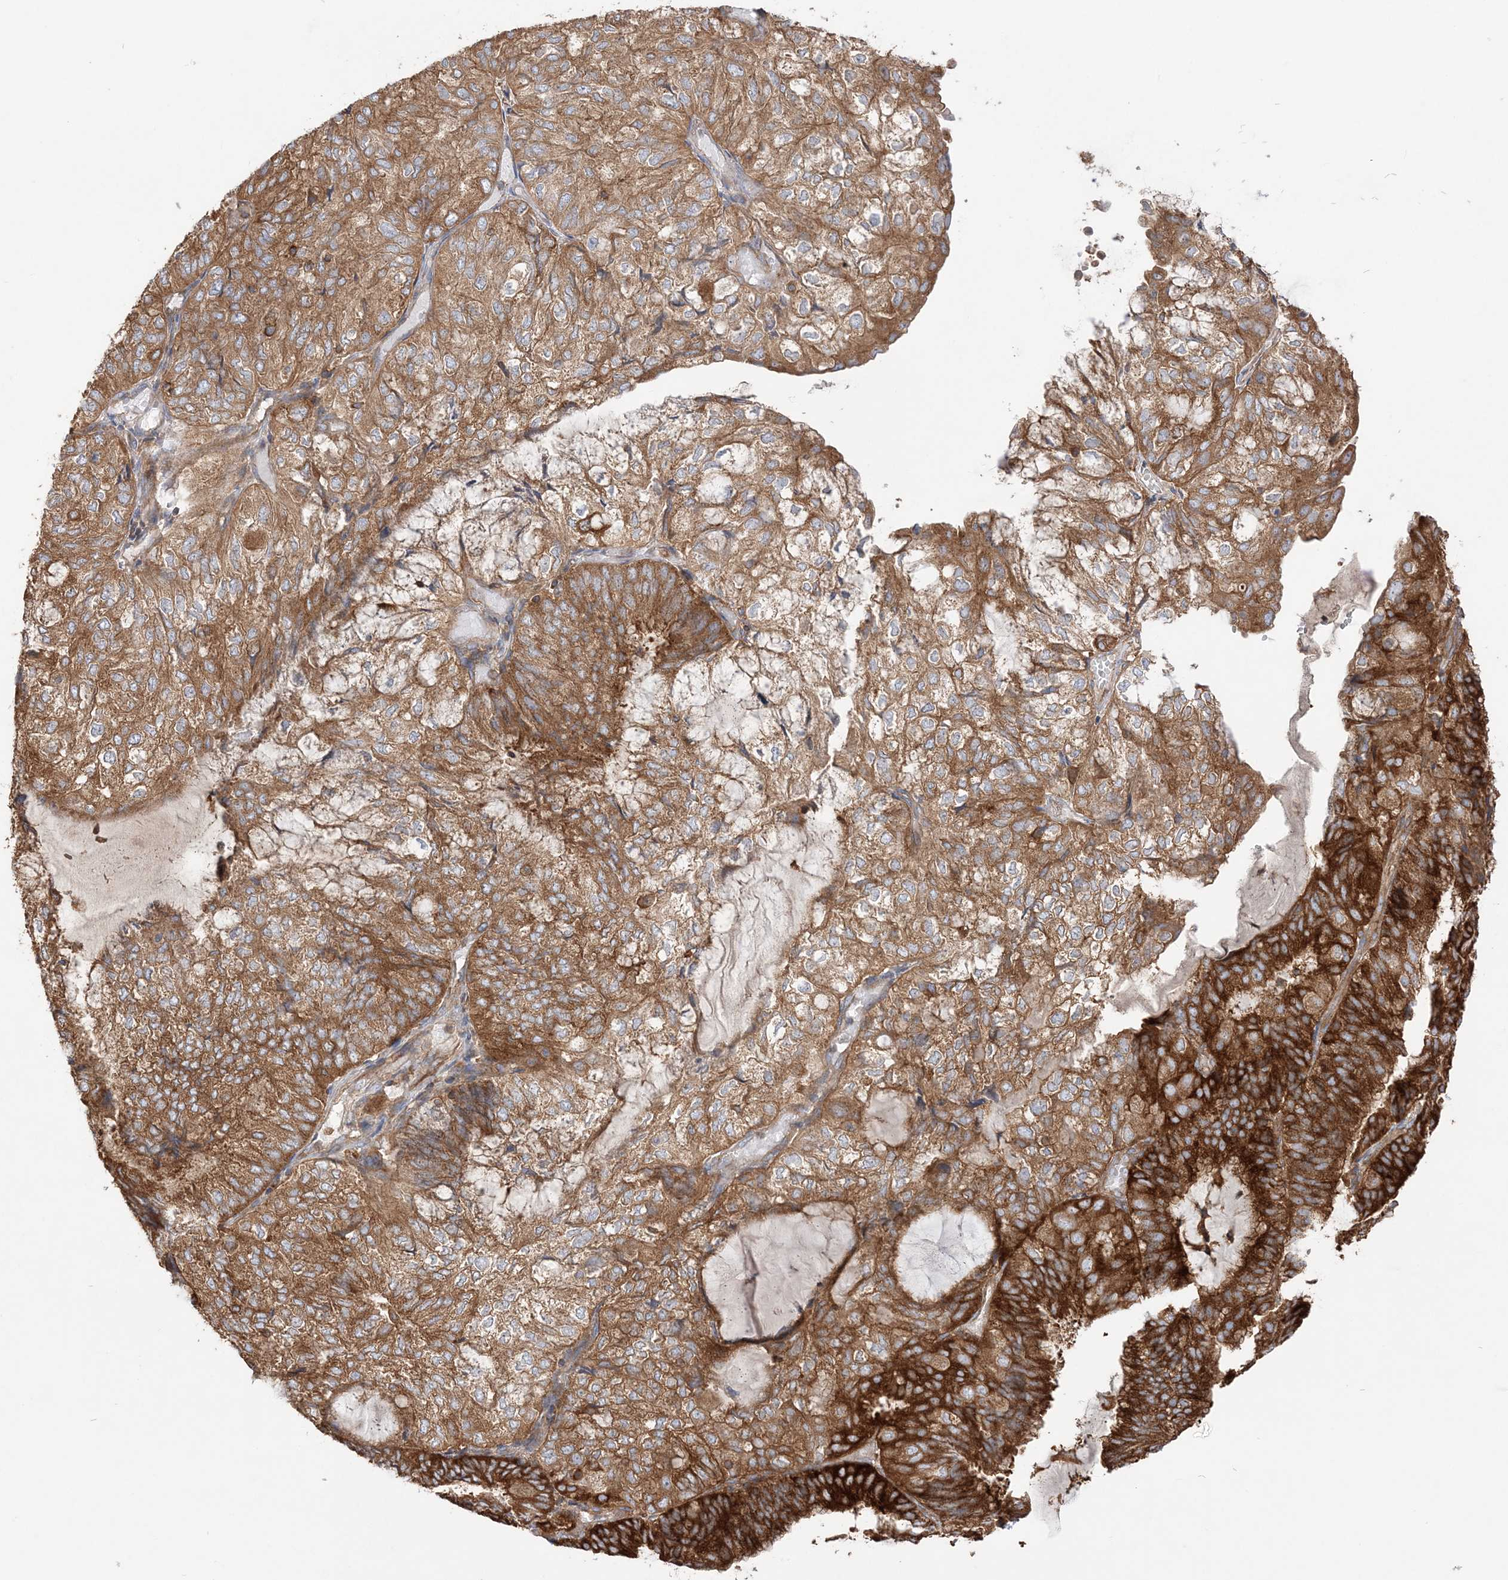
{"staining": {"intensity": "strong", "quantity": ">75%", "location": "cytoplasmic/membranous"}, "tissue": "endometrial cancer", "cell_type": "Tumor cells", "image_type": "cancer", "snomed": [{"axis": "morphology", "description": "Adenocarcinoma, NOS"}, {"axis": "topography", "description": "Endometrium"}], "caption": "High-power microscopy captured an immunohistochemistry (IHC) histopathology image of endometrial cancer, revealing strong cytoplasmic/membranous positivity in approximately >75% of tumor cells.", "gene": "TBC1D5", "patient": {"sex": "female", "age": 81}}